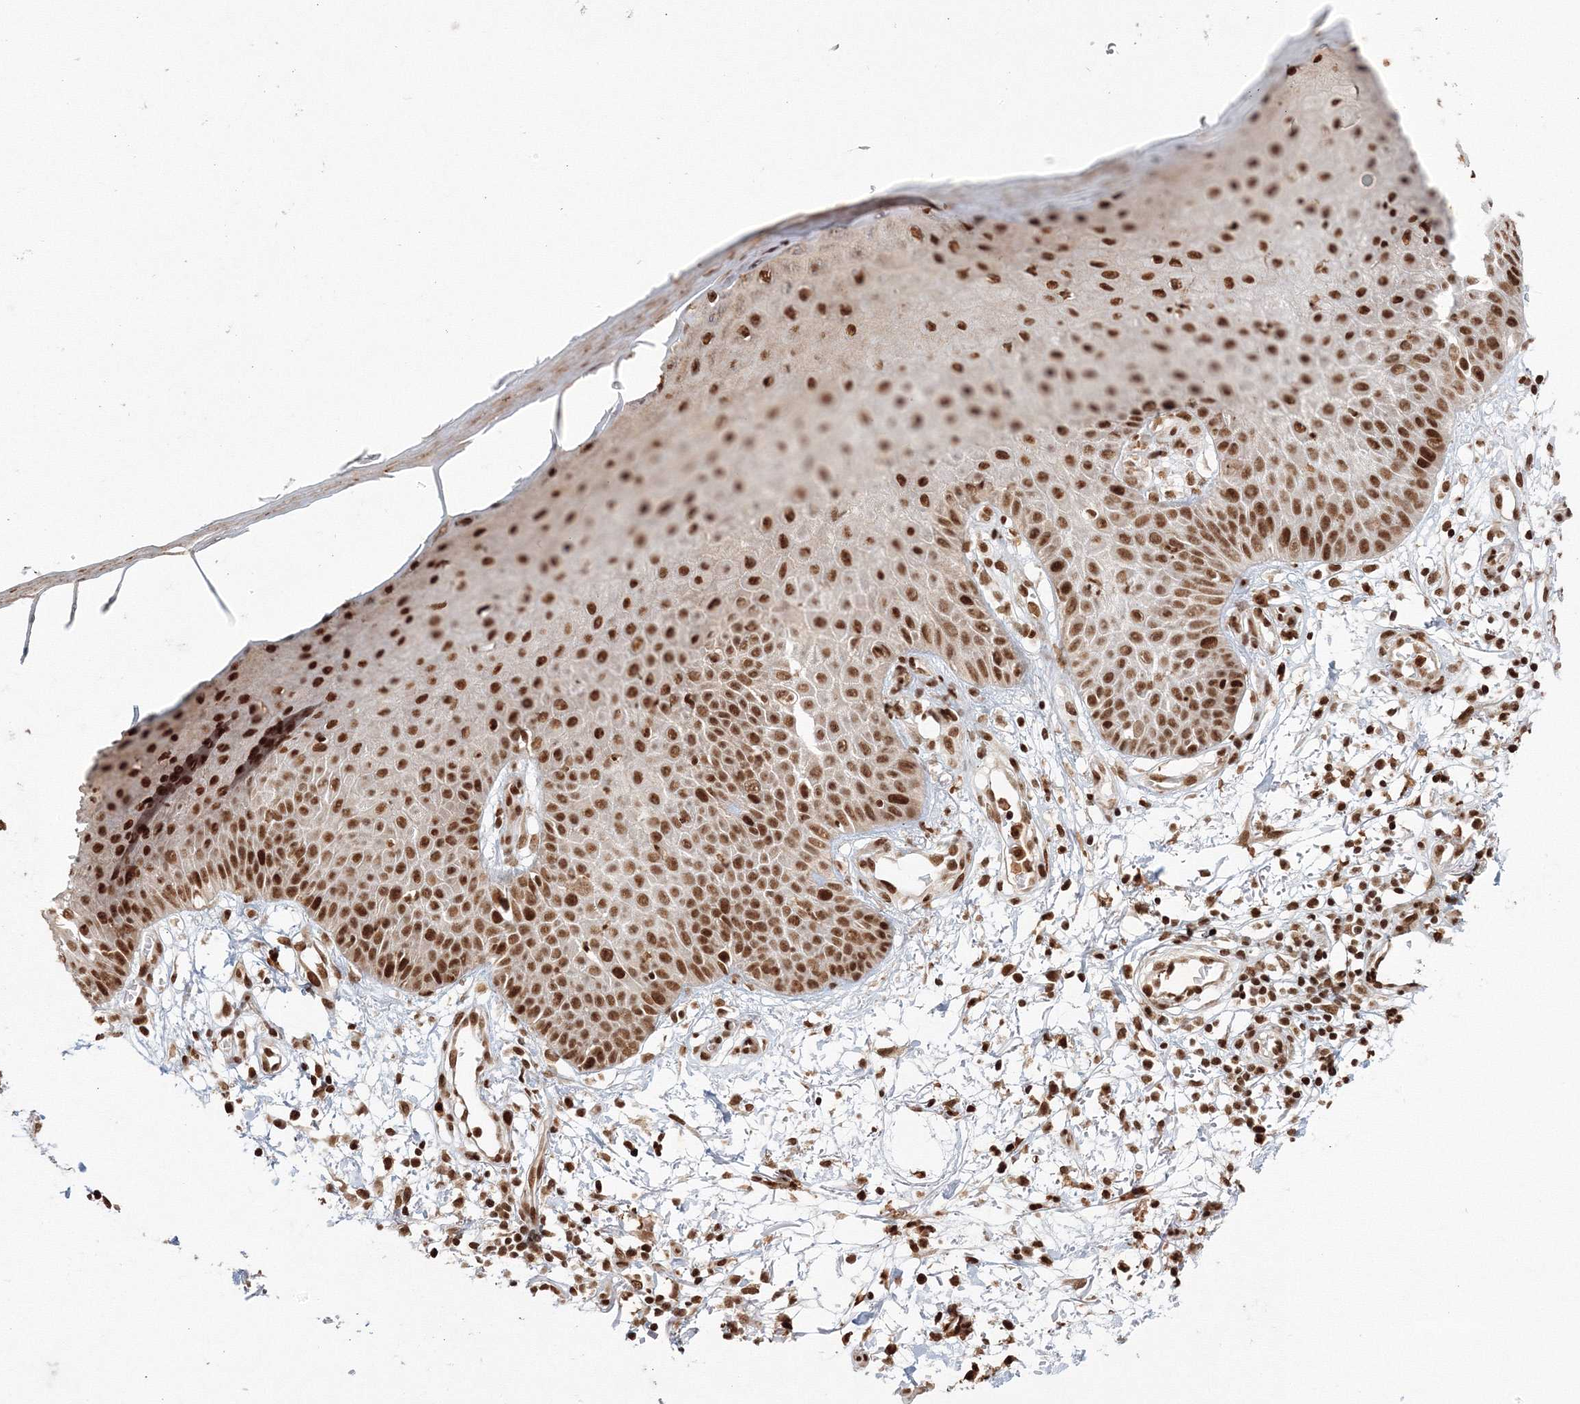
{"staining": {"intensity": "strong", "quantity": ">75%", "location": "cytoplasmic/membranous,nuclear"}, "tissue": "skin", "cell_type": "Fibroblasts", "image_type": "normal", "snomed": [{"axis": "morphology", "description": "Normal tissue, NOS"}, {"axis": "morphology", "description": "Inflammation, NOS"}, {"axis": "topography", "description": "Skin"}], "caption": "Fibroblasts show high levels of strong cytoplasmic/membranous,nuclear positivity in about >75% of cells in benign human skin. (Brightfield microscopy of DAB IHC at high magnification).", "gene": "KIF20A", "patient": {"sex": "female", "age": 44}}